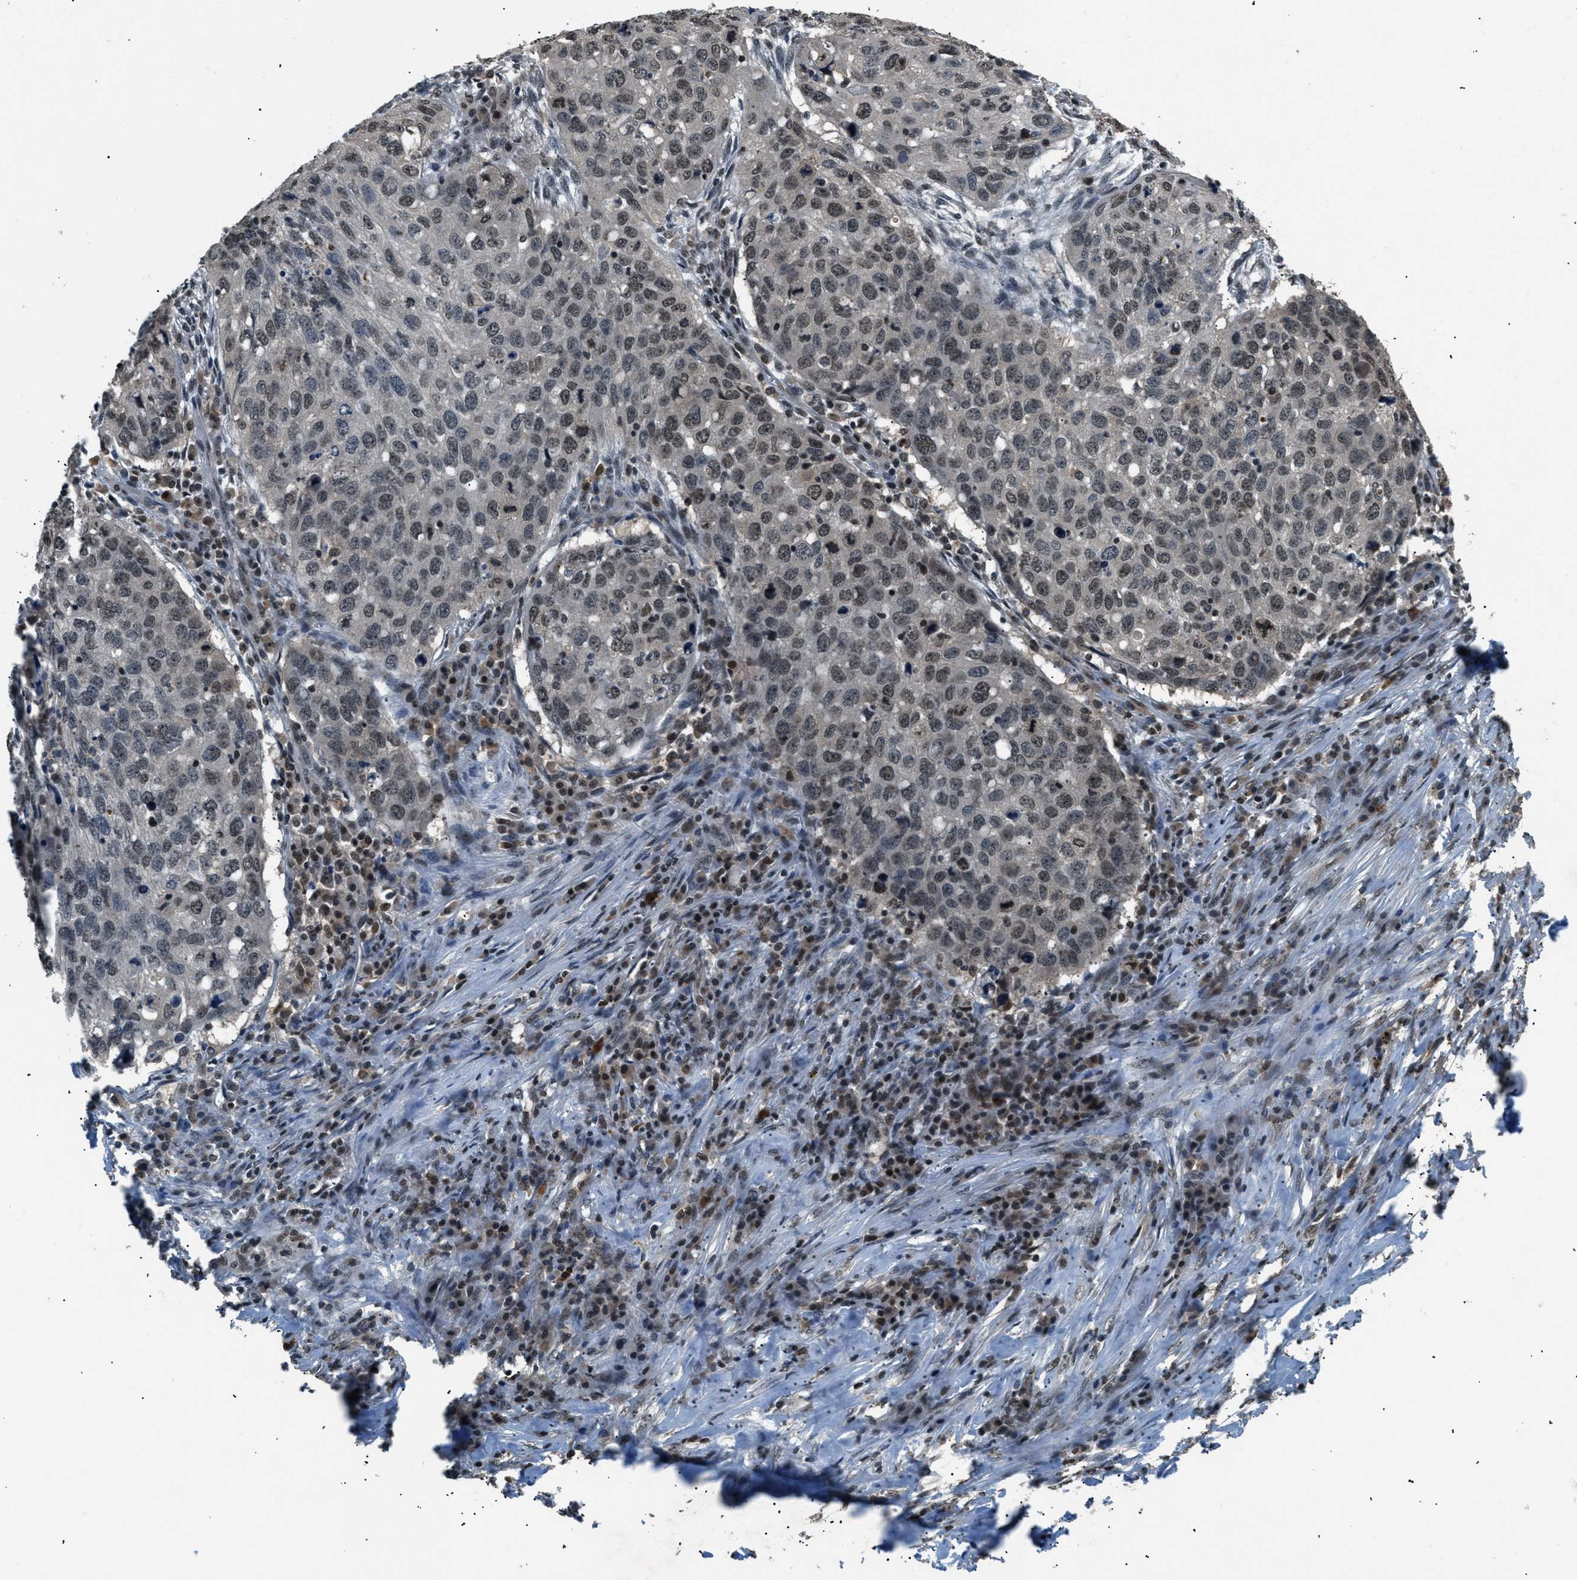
{"staining": {"intensity": "moderate", "quantity": "25%-75%", "location": "nuclear"}, "tissue": "lung cancer", "cell_type": "Tumor cells", "image_type": "cancer", "snomed": [{"axis": "morphology", "description": "Squamous cell carcinoma, NOS"}, {"axis": "topography", "description": "Lung"}], "caption": "Lung cancer (squamous cell carcinoma) was stained to show a protein in brown. There is medium levels of moderate nuclear positivity in approximately 25%-75% of tumor cells.", "gene": "RBM5", "patient": {"sex": "female", "age": 63}}